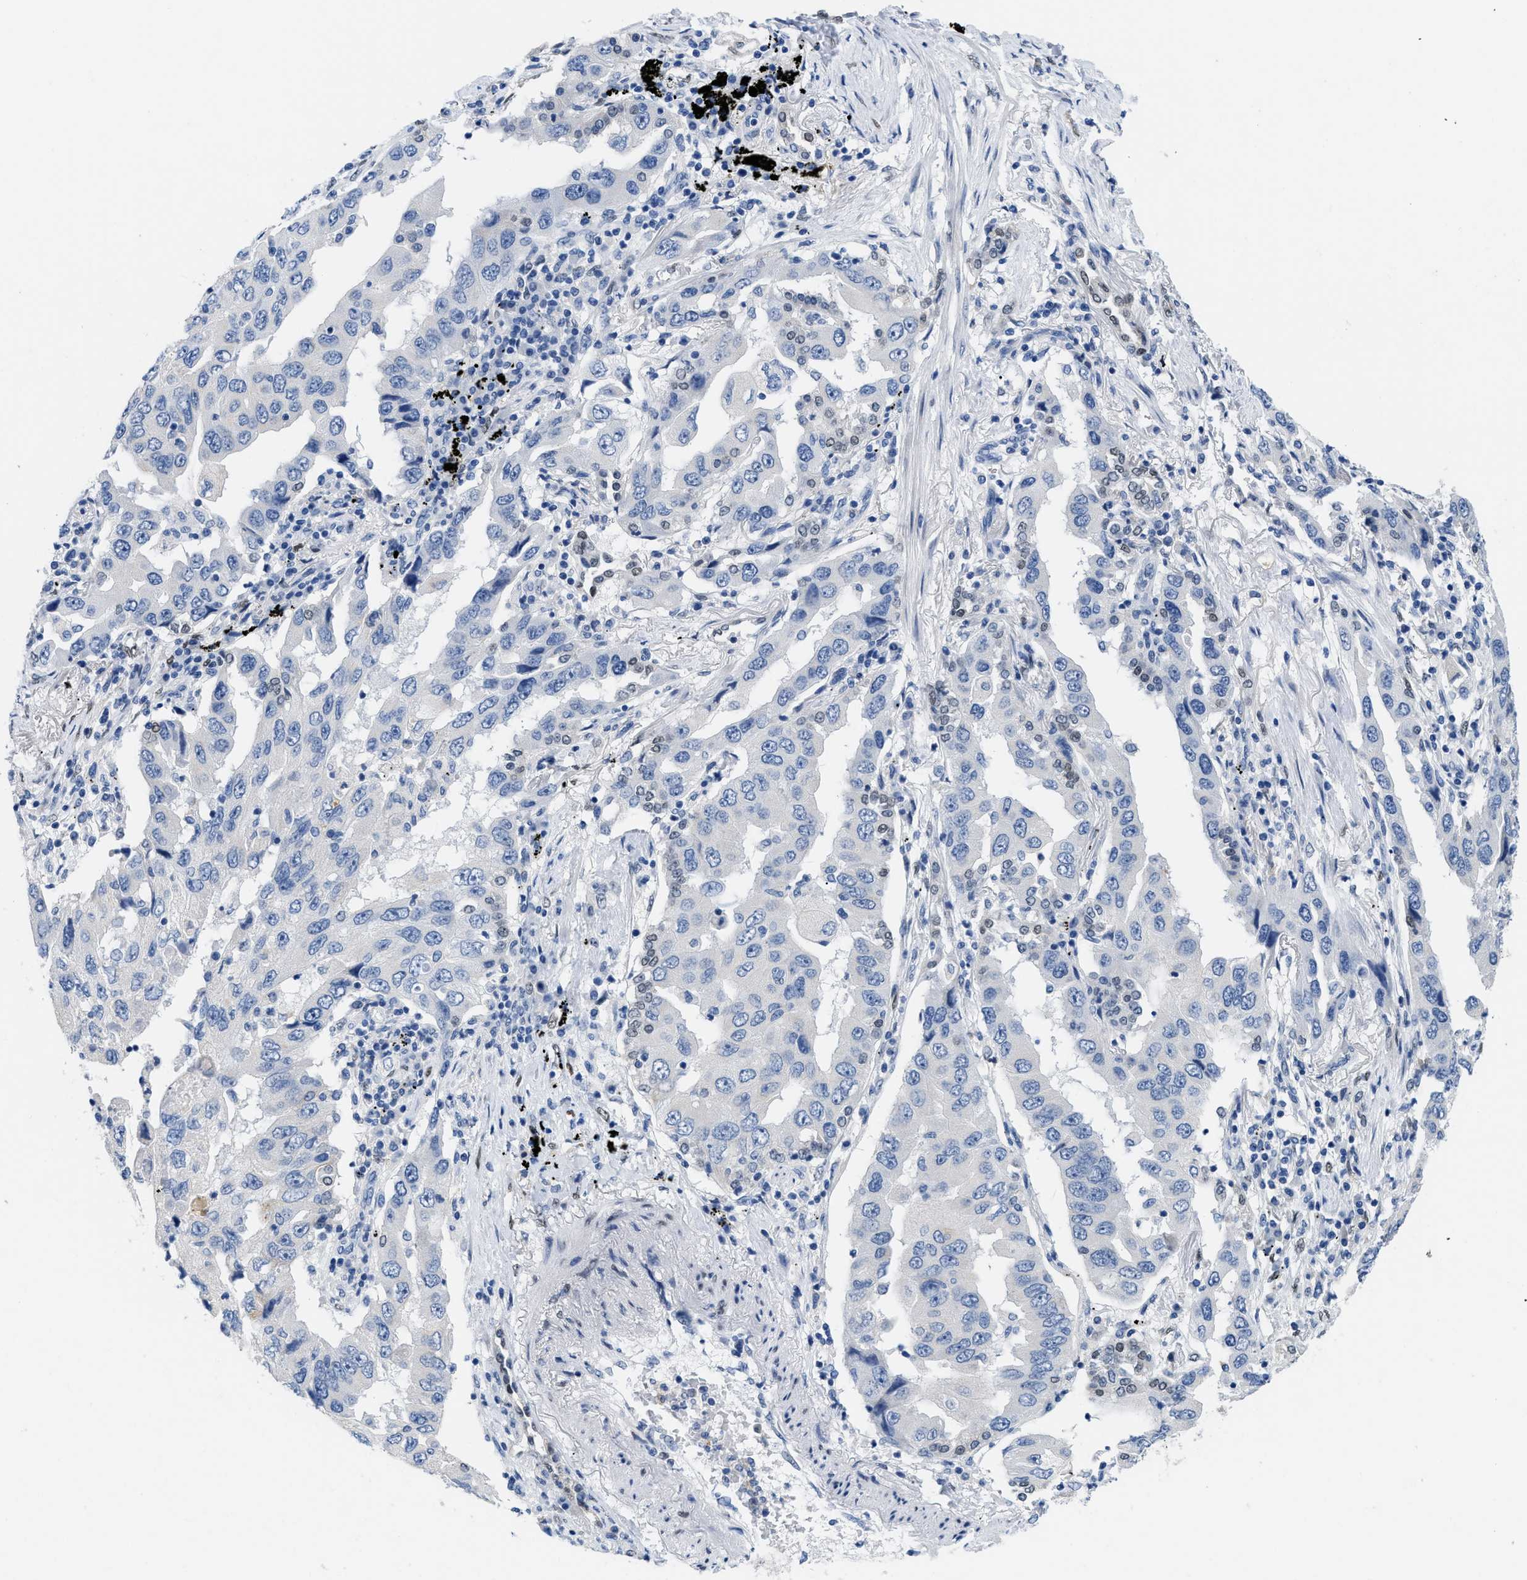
{"staining": {"intensity": "negative", "quantity": "none", "location": "none"}, "tissue": "lung cancer", "cell_type": "Tumor cells", "image_type": "cancer", "snomed": [{"axis": "morphology", "description": "Adenocarcinoma, NOS"}, {"axis": "topography", "description": "Lung"}], "caption": "DAB immunohistochemical staining of human lung cancer (adenocarcinoma) demonstrates no significant expression in tumor cells.", "gene": "NFIX", "patient": {"sex": "female", "age": 65}}